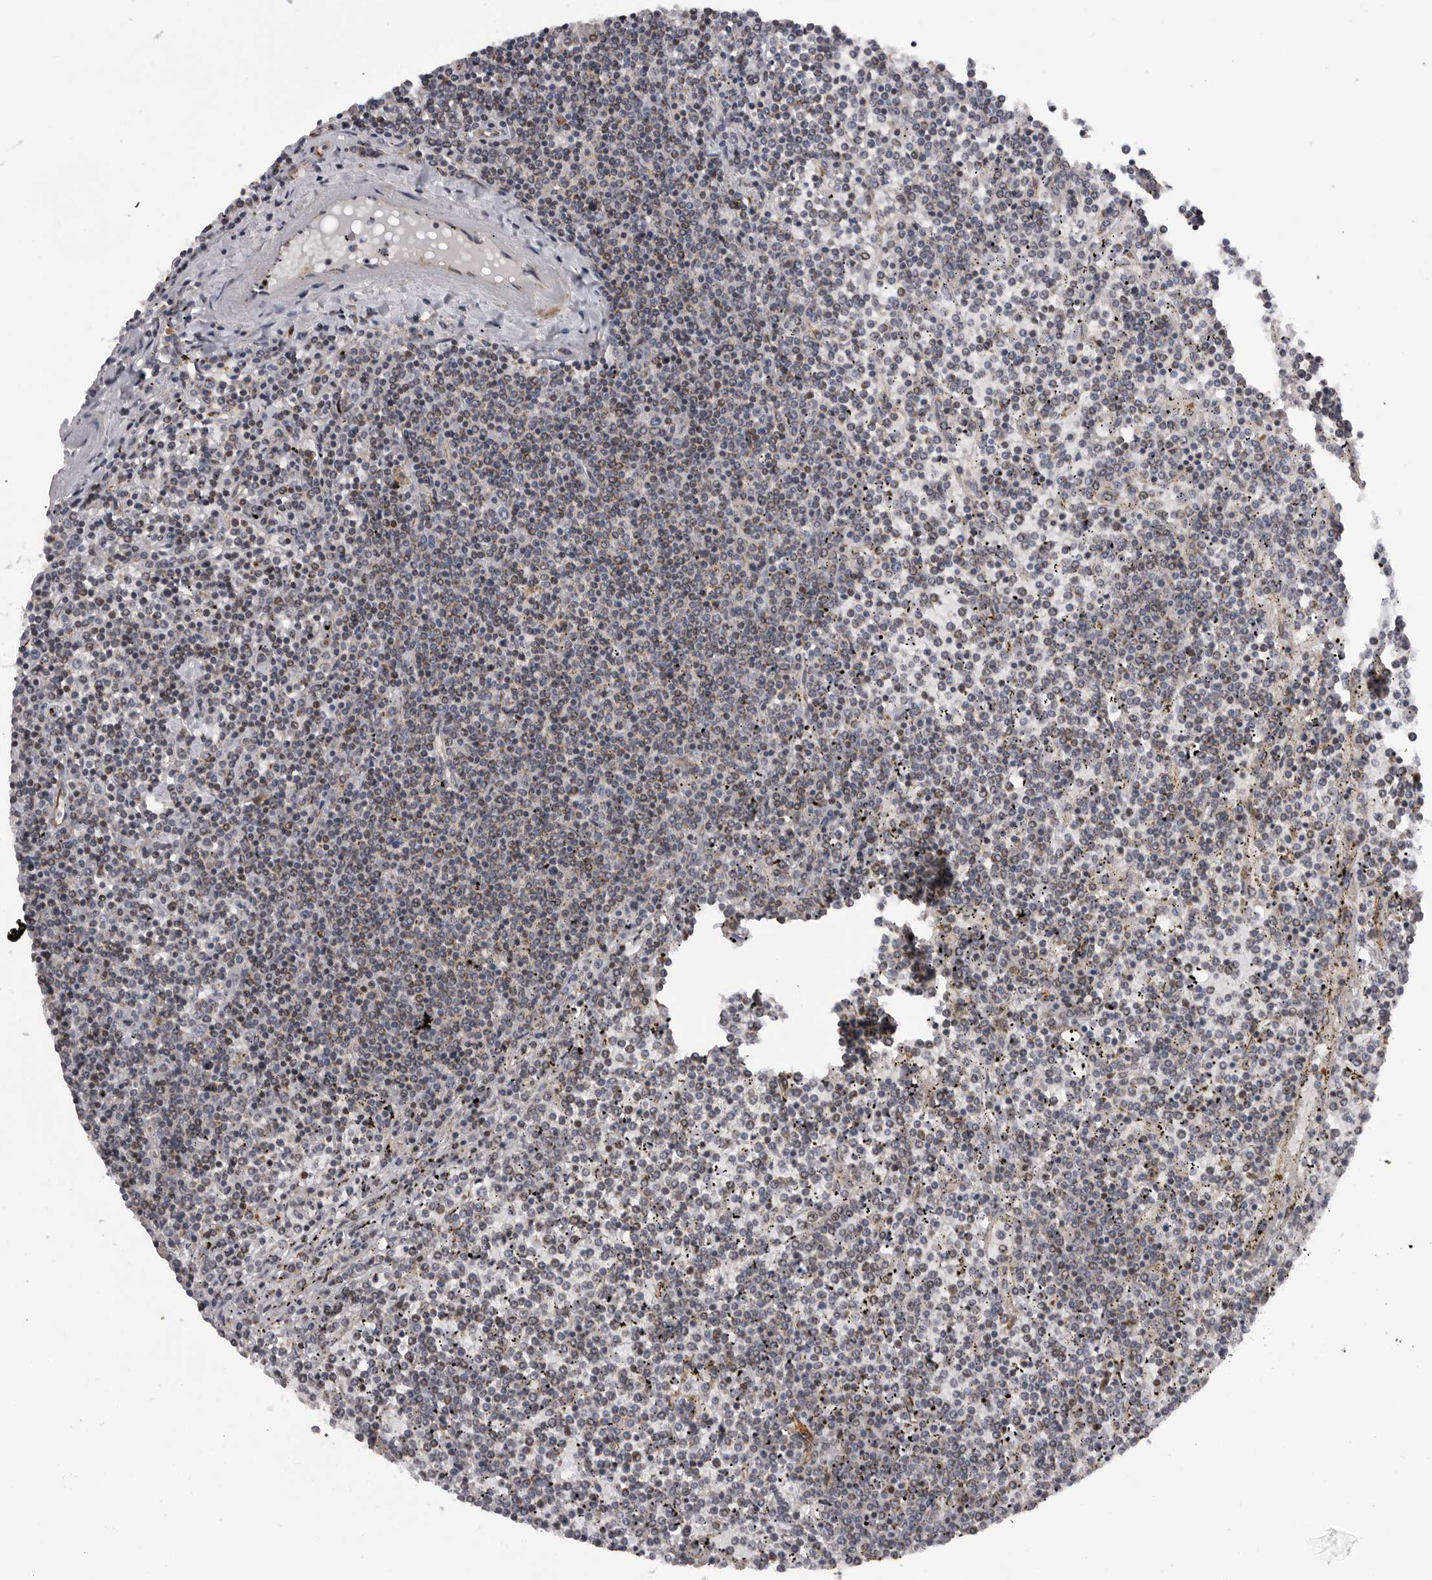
{"staining": {"intensity": "weak", "quantity": "<25%", "location": "cytoplasmic/membranous"}, "tissue": "lymphoma", "cell_type": "Tumor cells", "image_type": "cancer", "snomed": [{"axis": "morphology", "description": "Malignant lymphoma, non-Hodgkin's type, Low grade"}, {"axis": "topography", "description": "Spleen"}], "caption": "A photomicrograph of low-grade malignant lymphoma, non-Hodgkin's type stained for a protein exhibits no brown staining in tumor cells.", "gene": "TMPRSS11F", "patient": {"sex": "female", "age": 19}}